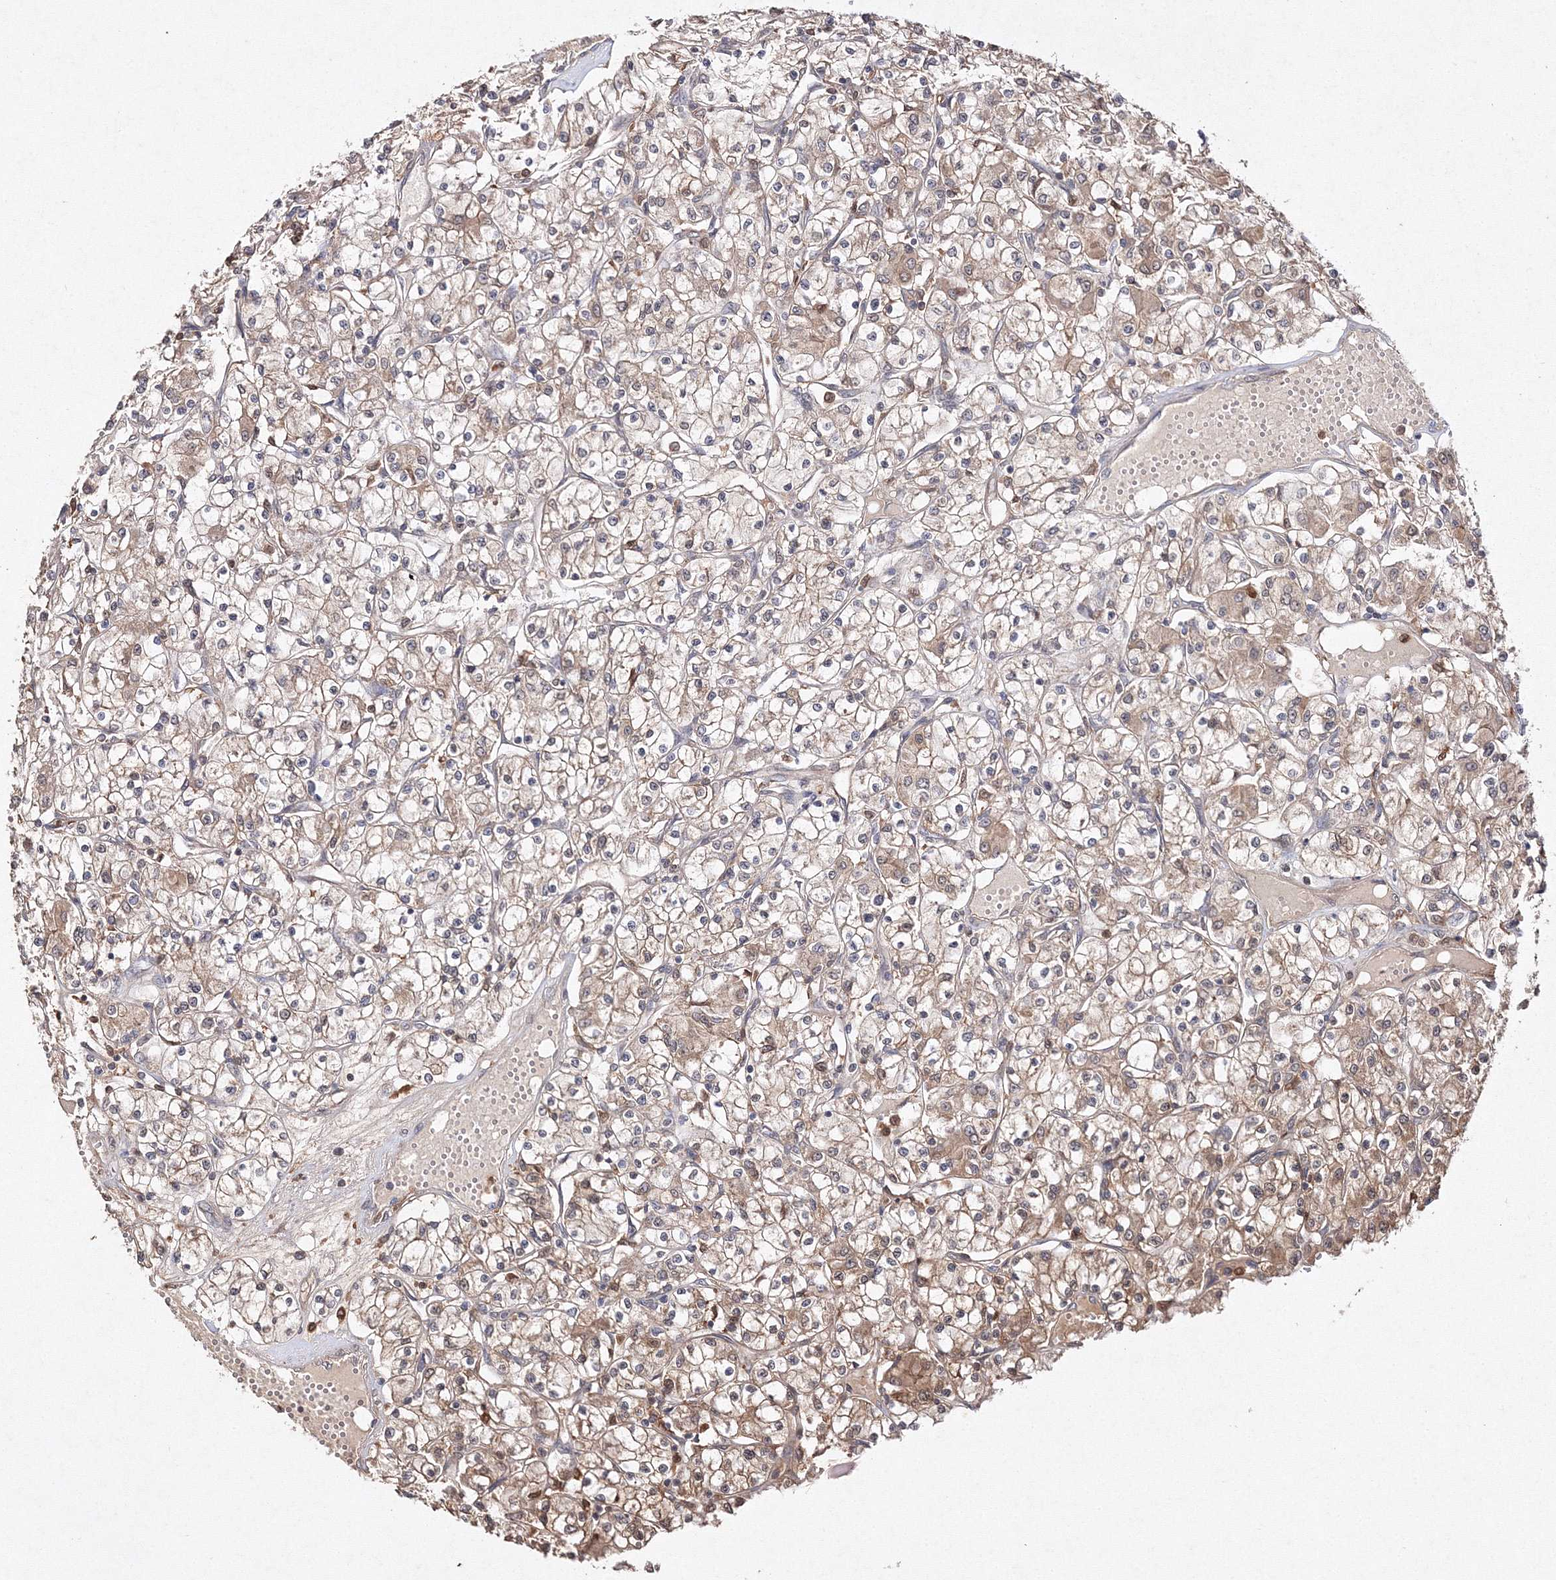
{"staining": {"intensity": "weak", "quantity": ">75%", "location": "cytoplasmic/membranous"}, "tissue": "renal cancer", "cell_type": "Tumor cells", "image_type": "cancer", "snomed": [{"axis": "morphology", "description": "Adenocarcinoma, NOS"}, {"axis": "topography", "description": "Kidney"}], "caption": "Immunohistochemical staining of human renal adenocarcinoma demonstrates weak cytoplasmic/membranous protein expression in approximately >75% of tumor cells. (brown staining indicates protein expression, while blue staining denotes nuclei).", "gene": "S100A11", "patient": {"sex": "female", "age": 59}}